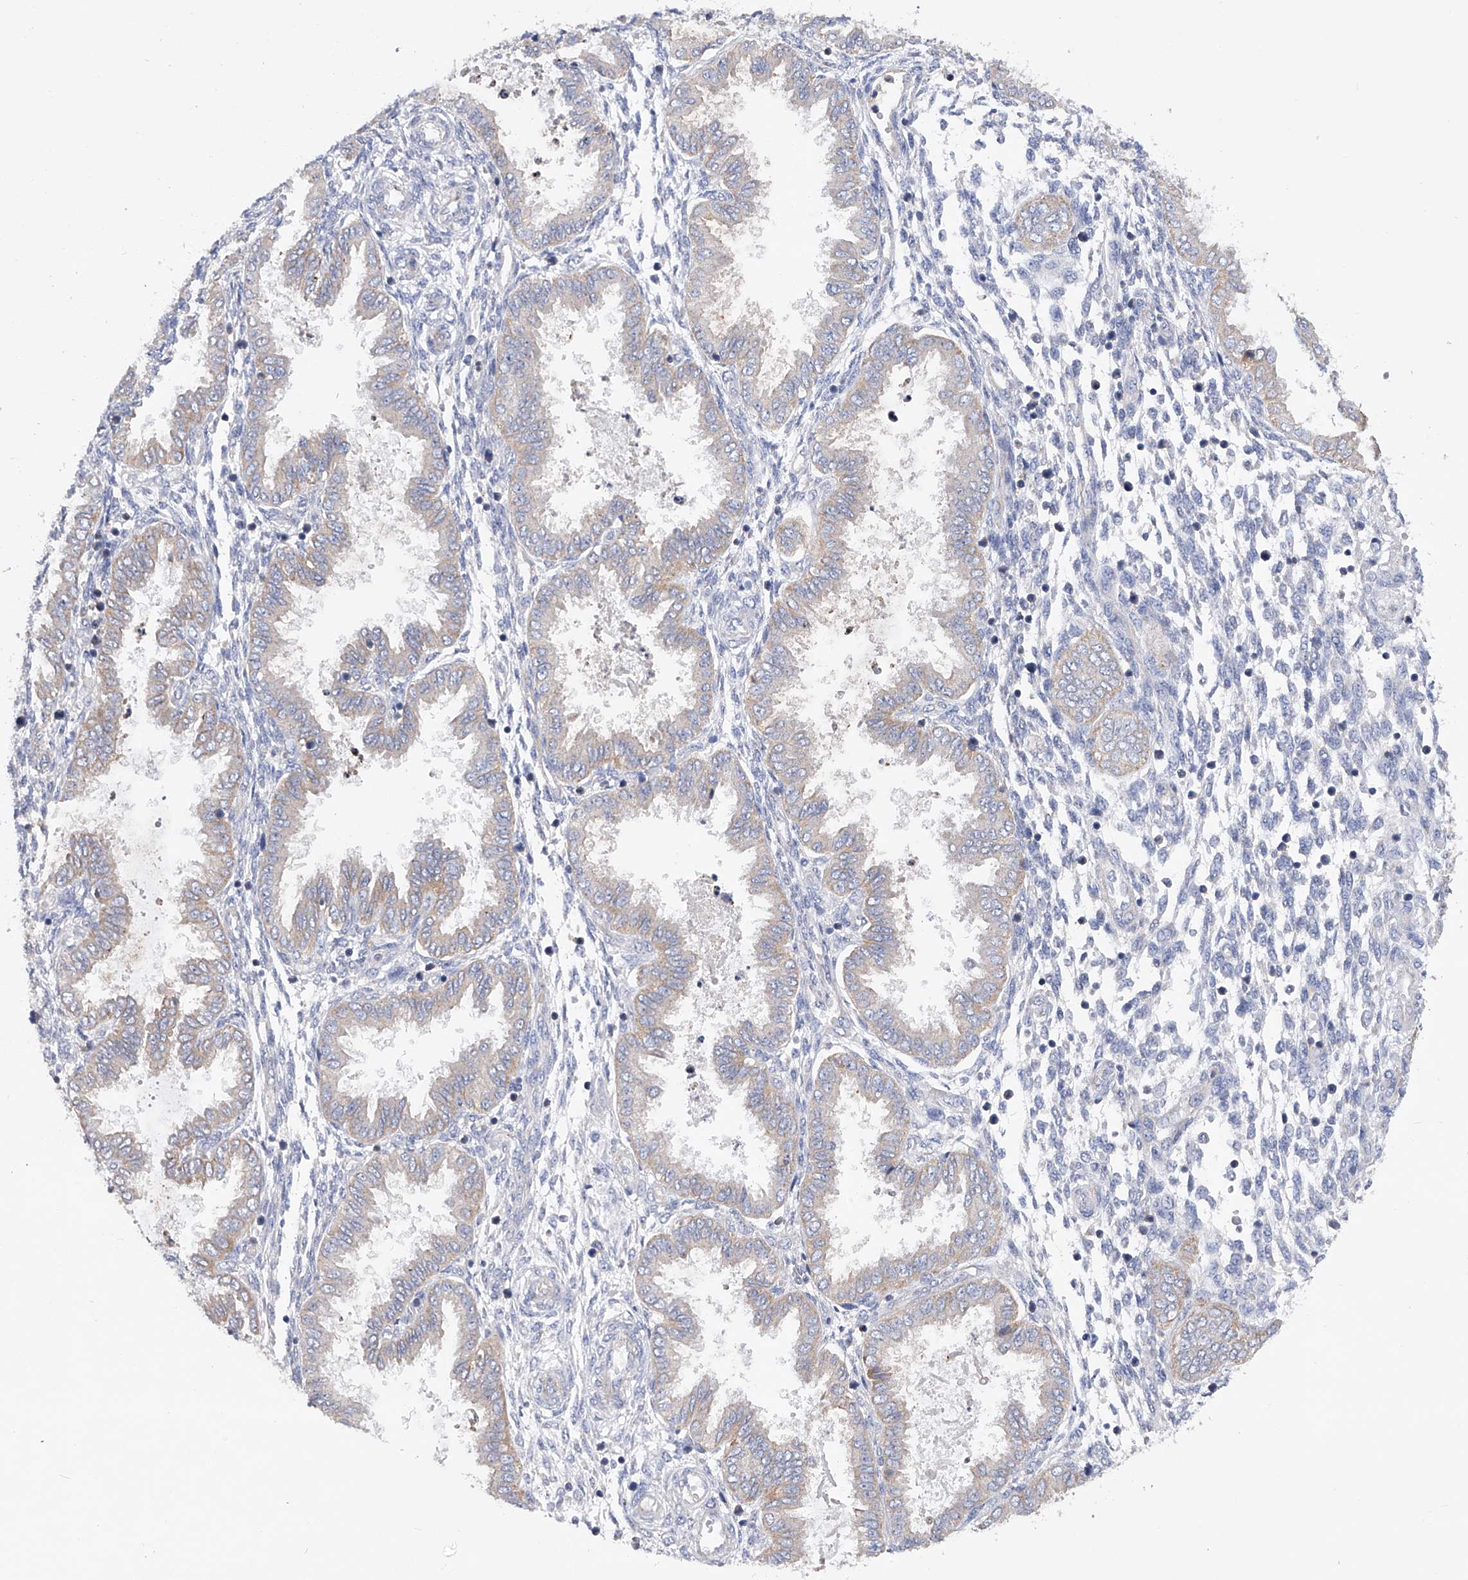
{"staining": {"intensity": "negative", "quantity": "none", "location": "none"}, "tissue": "endometrium", "cell_type": "Cells in endometrial stroma", "image_type": "normal", "snomed": [{"axis": "morphology", "description": "Normal tissue, NOS"}, {"axis": "topography", "description": "Endometrium"}], "caption": "Cells in endometrial stroma are negative for brown protein staining in benign endometrium. (Brightfield microscopy of DAB immunohistochemistry (IHC) at high magnification).", "gene": "MLYCD", "patient": {"sex": "female", "age": 33}}